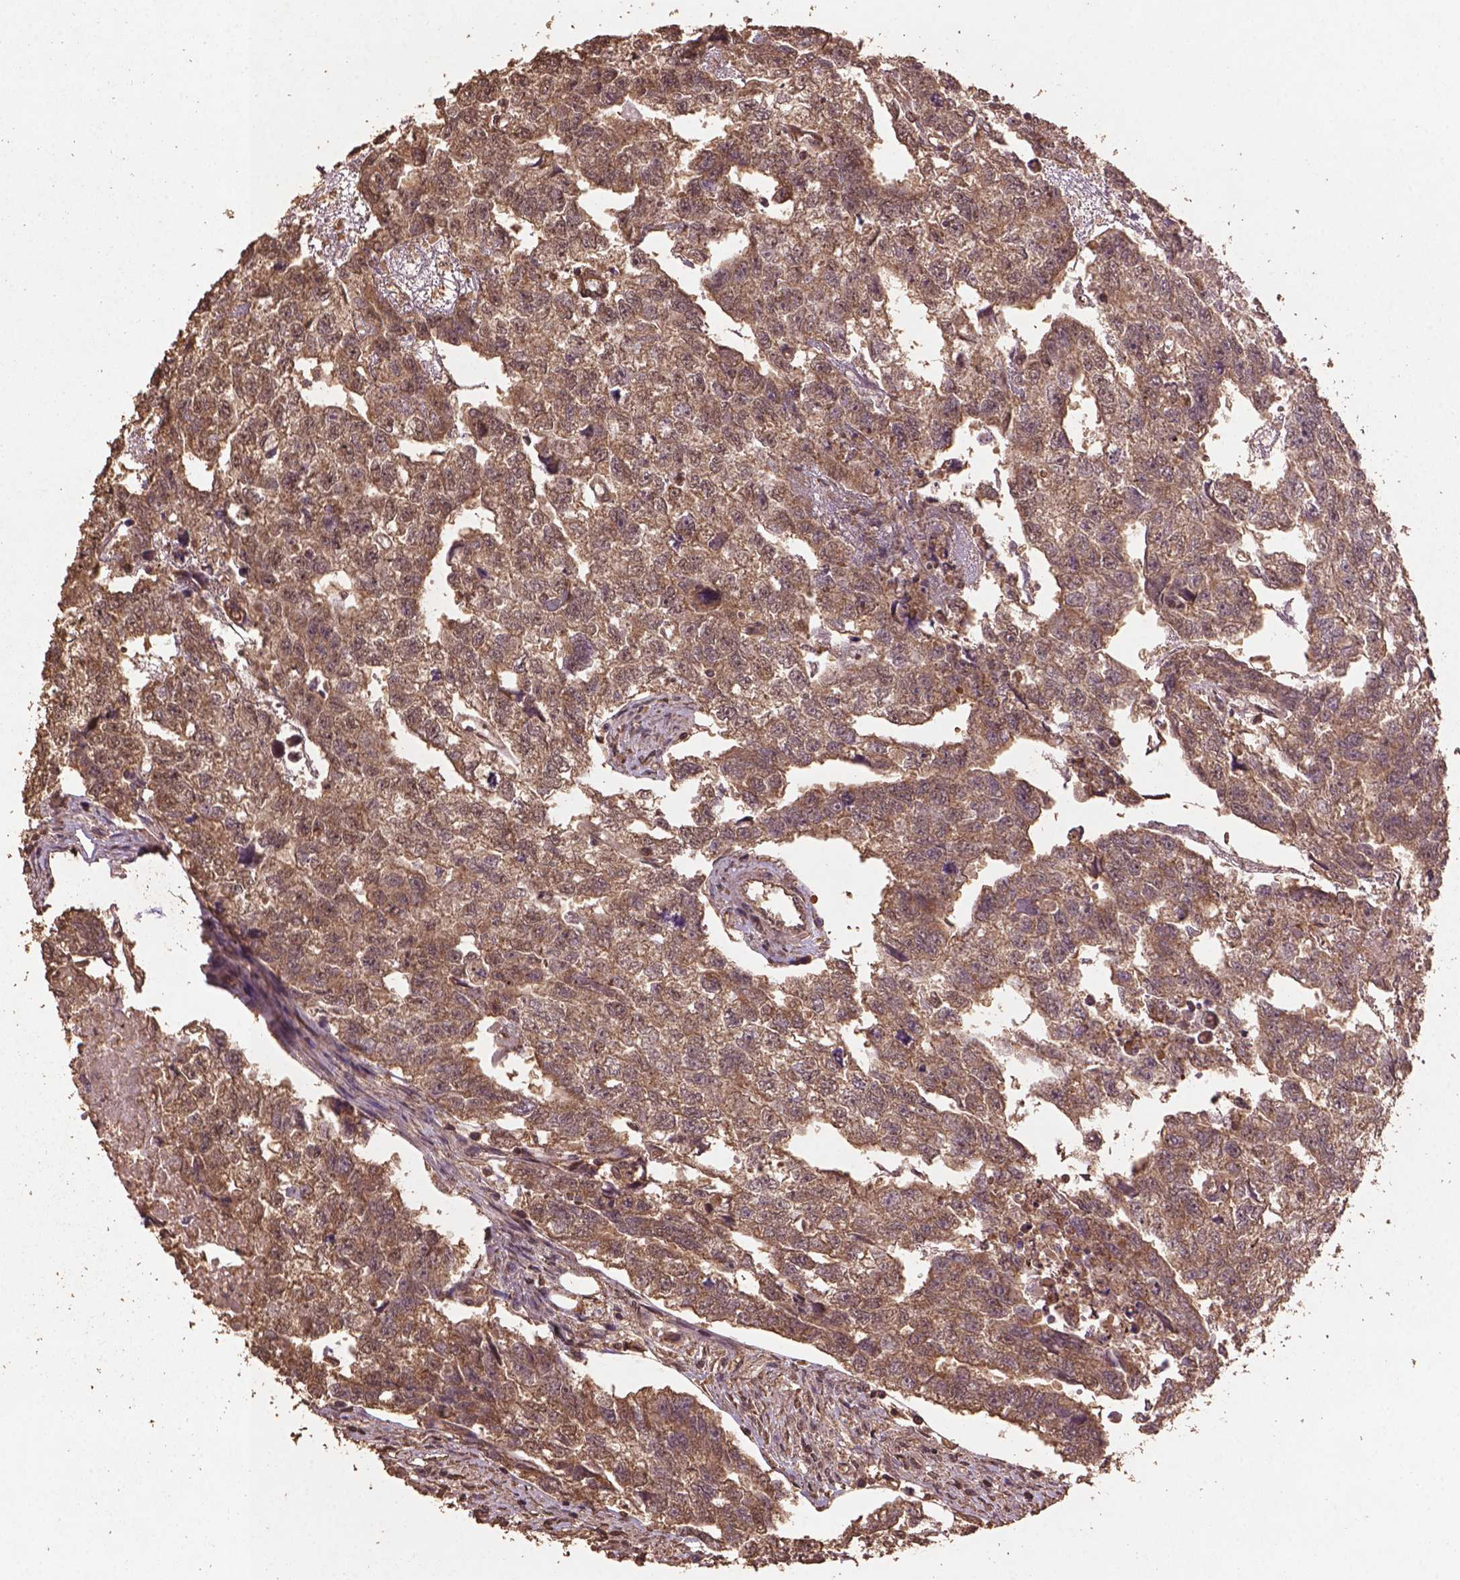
{"staining": {"intensity": "weak", "quantity": ">75%", "location": "cytoplasmic/membranous"}, "tissue": "testis cancer", "cell_type": "Tumor cells", "image_type": "cancer", "snomed": [{"axis": "morphology", "description": "Carcinoma, Embryonal, NOS"}, {"axis": "morphology", "description": "Teratoma, malignant, NOS"}, {"axis": "topography", "description": "Testis"}], "caption": "This photomicrograph reveals testis cancer stained with immunohistochemistry (IHC) to label a protein in brown. The cytoplasmic/membranous of tumor cells show weak positivity for the protein. Nuclei are counter-stained blue.", "gene": "BABAM1", "patient": {"sex": "male", "age": 44}}